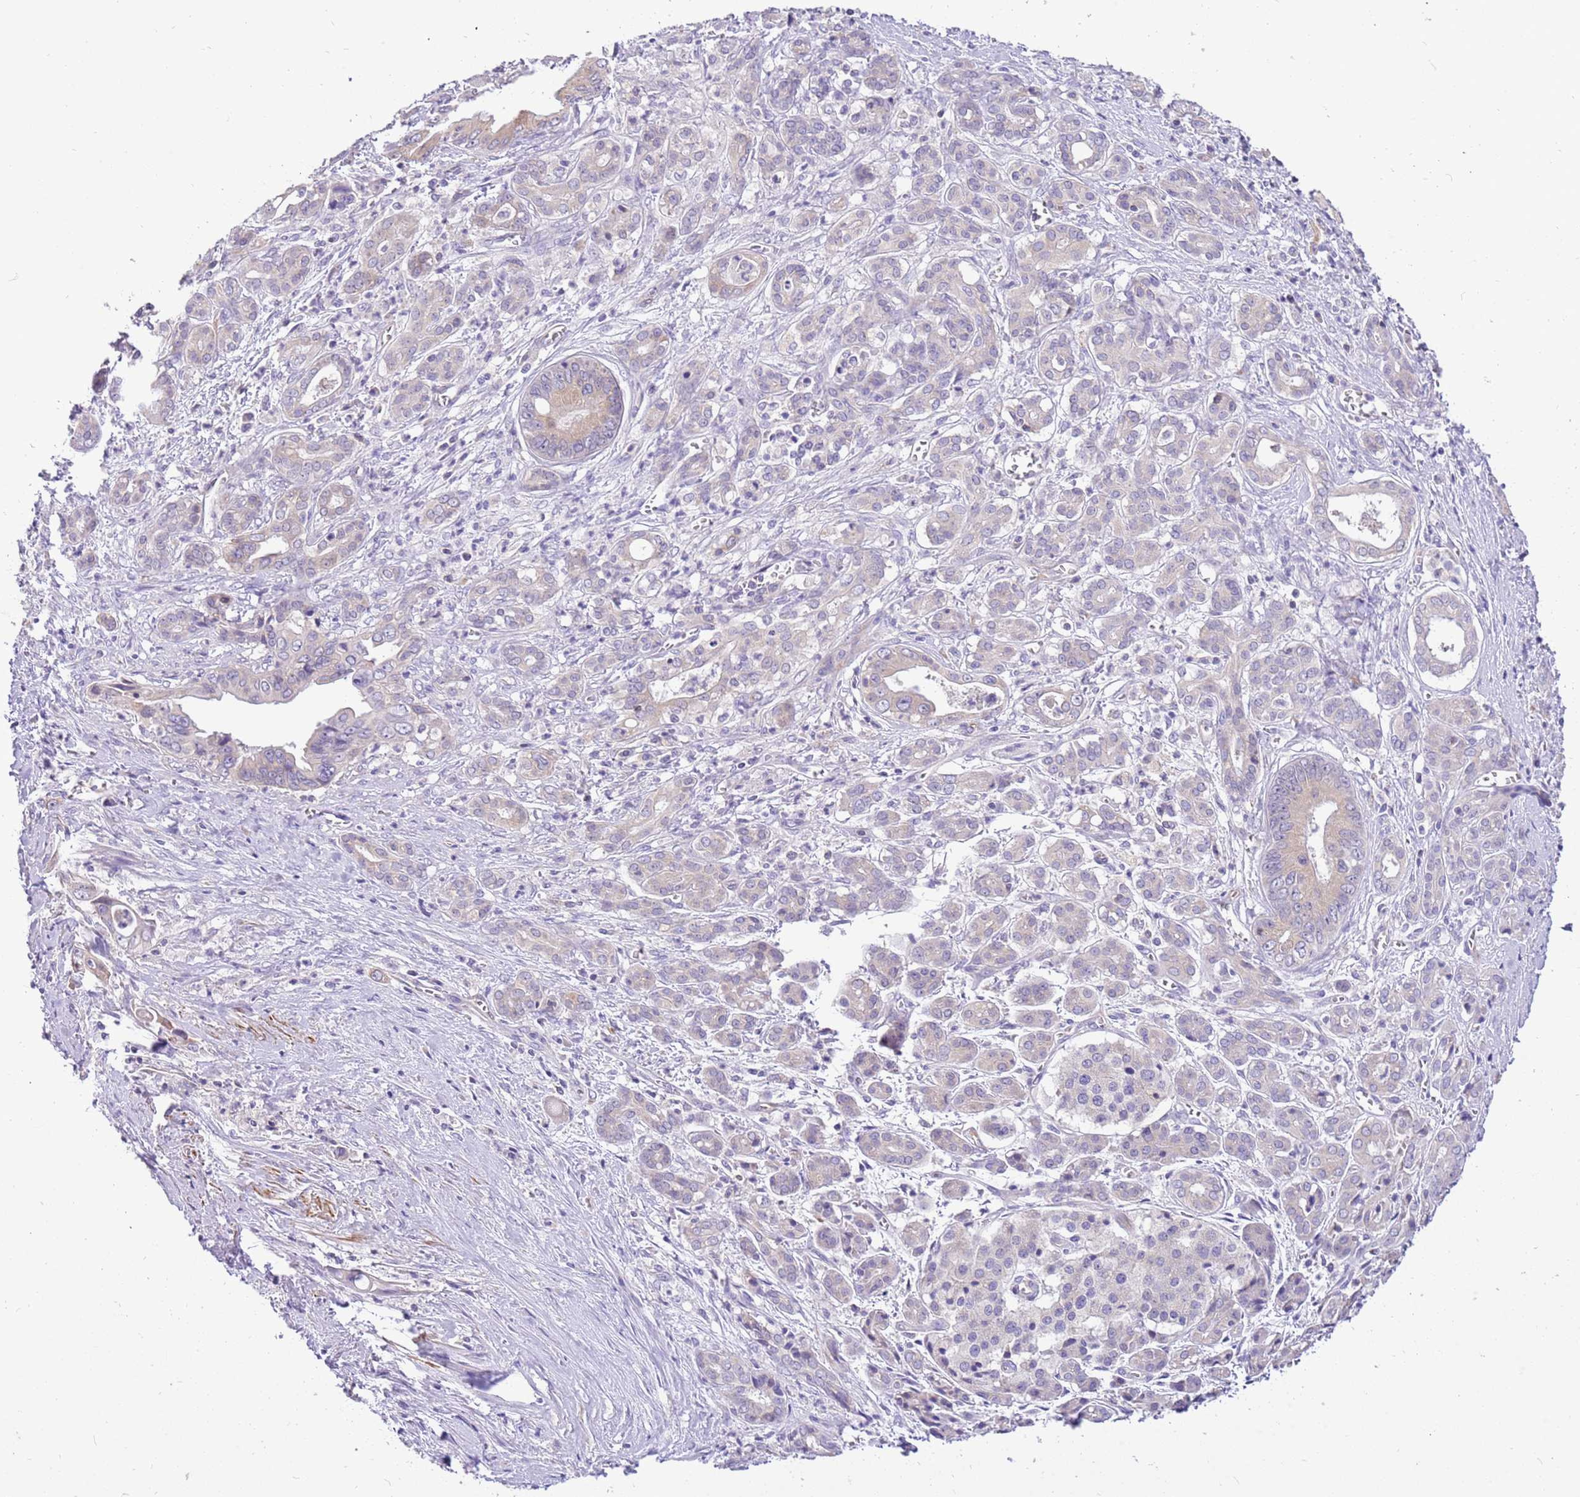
{"staining": {"intensity": "negative", "quantity": "none", "location": "none"}, "tissue": "pancreatic cancer", "cell_type": "Tumor cells", "image_type": "cancer", "snomed": [{"axis": "morphology", "description": "Adenocarcinoma, NOS"}, {"axis": "topography", "description": "Pancreas"}], "caption": "IHC micrograph of neoplastic tissue: pancreatic adenocarcinoma stained with DAB displays no significant protein staining in tumor cells. (DAB (3,3'-diaminobenzidine) IHC, high magnification).", "gene": "GLCE", "patient": {"sex": "male", "age": 59}}